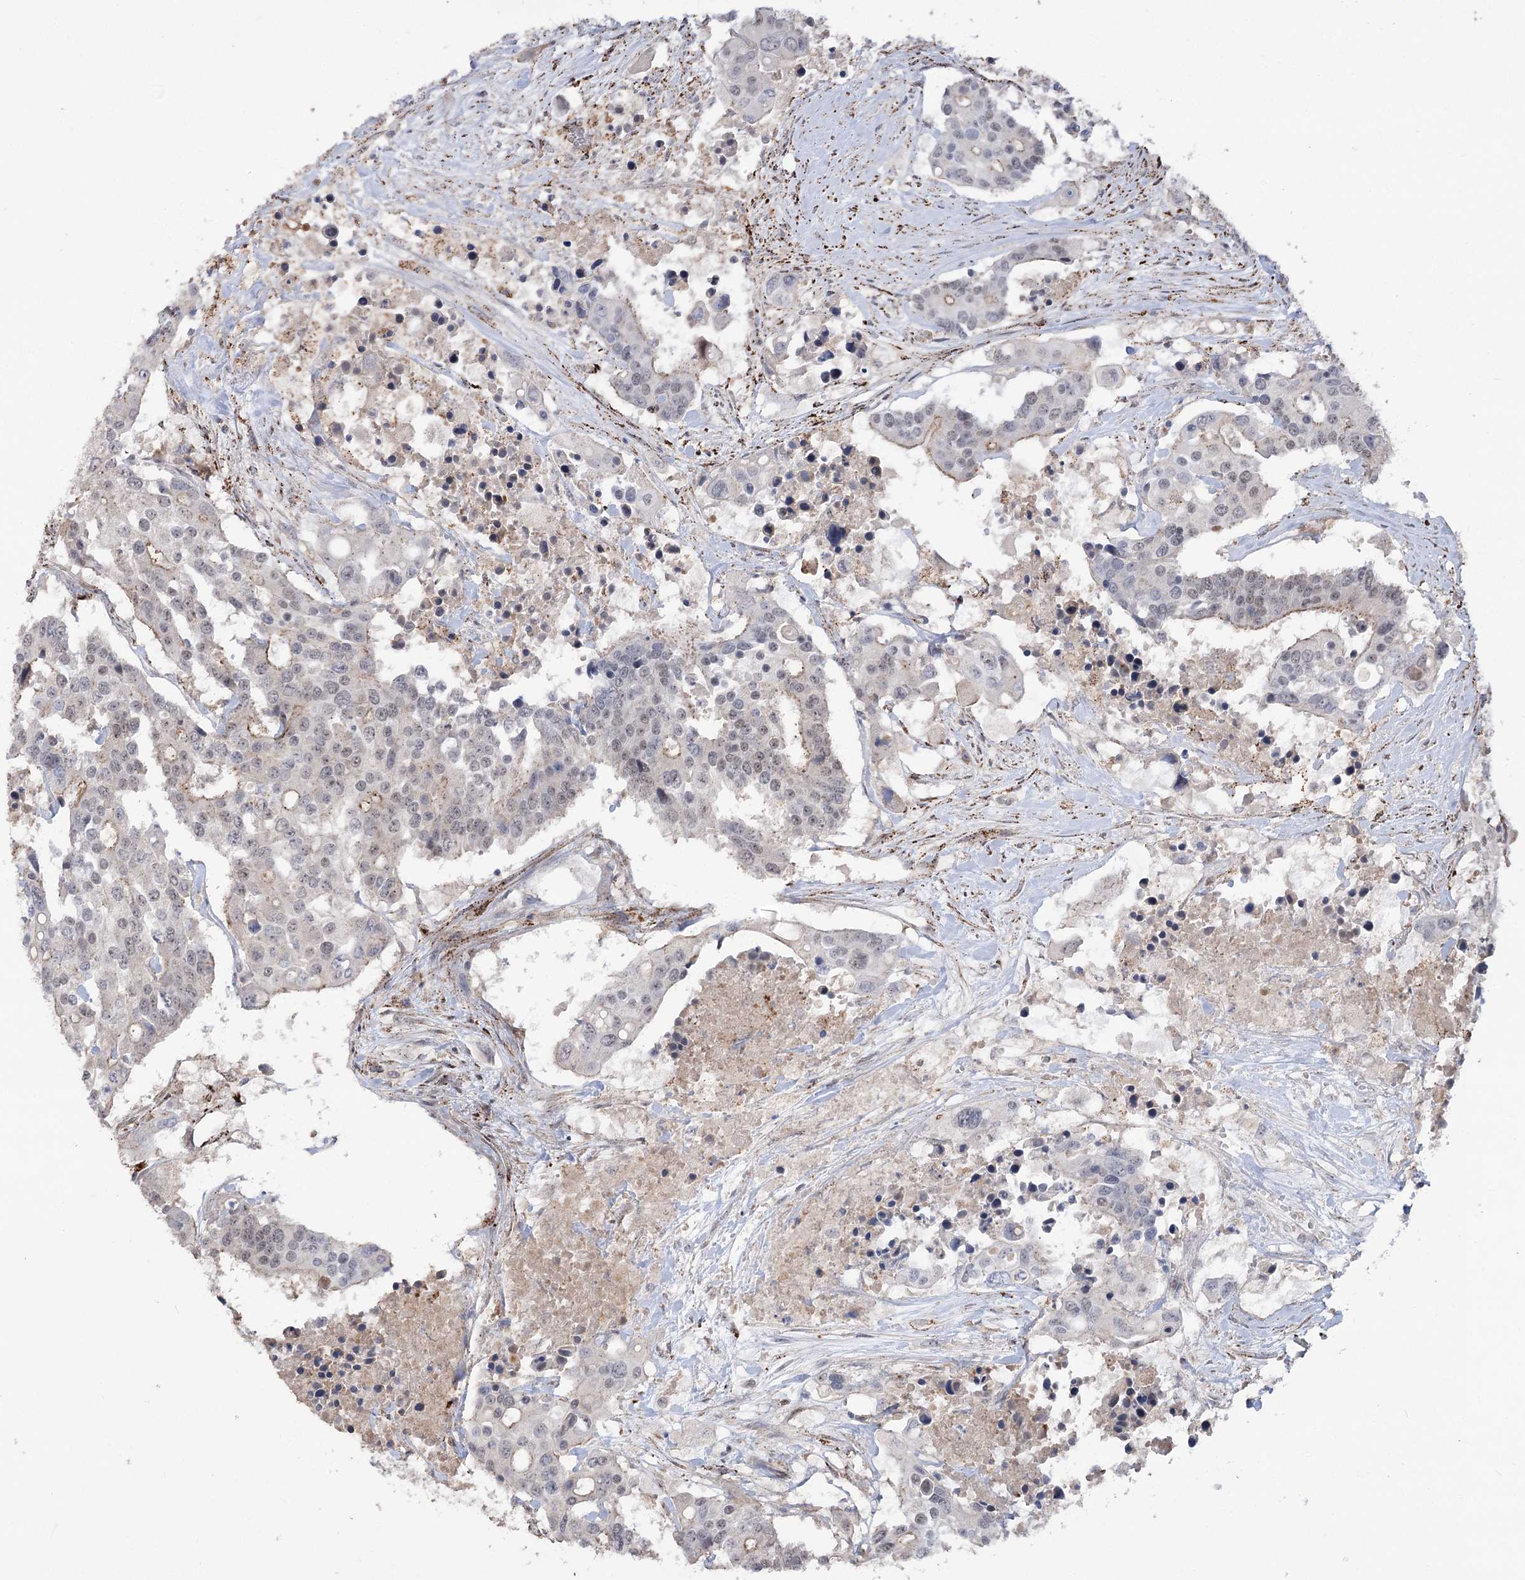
{"staining": {"intensity": "negative", "quantity": "none", "location": "none"}, "tissue": "colorectal cancer", "cell_type": "Tumor cells", "image_type": "cancer", "snomed": [{"axis": "morphology", "description": "Adenocarcinoma, NOS"}, {"axis": "topography", "description": "Colon"}], "caption": "An image of adenocarcinoma (colorectal) stained for a protein shows no brown staining in tumor cells.", "gene": "ZSCAN23", "patient": {"sex": "male", "age": 77}}